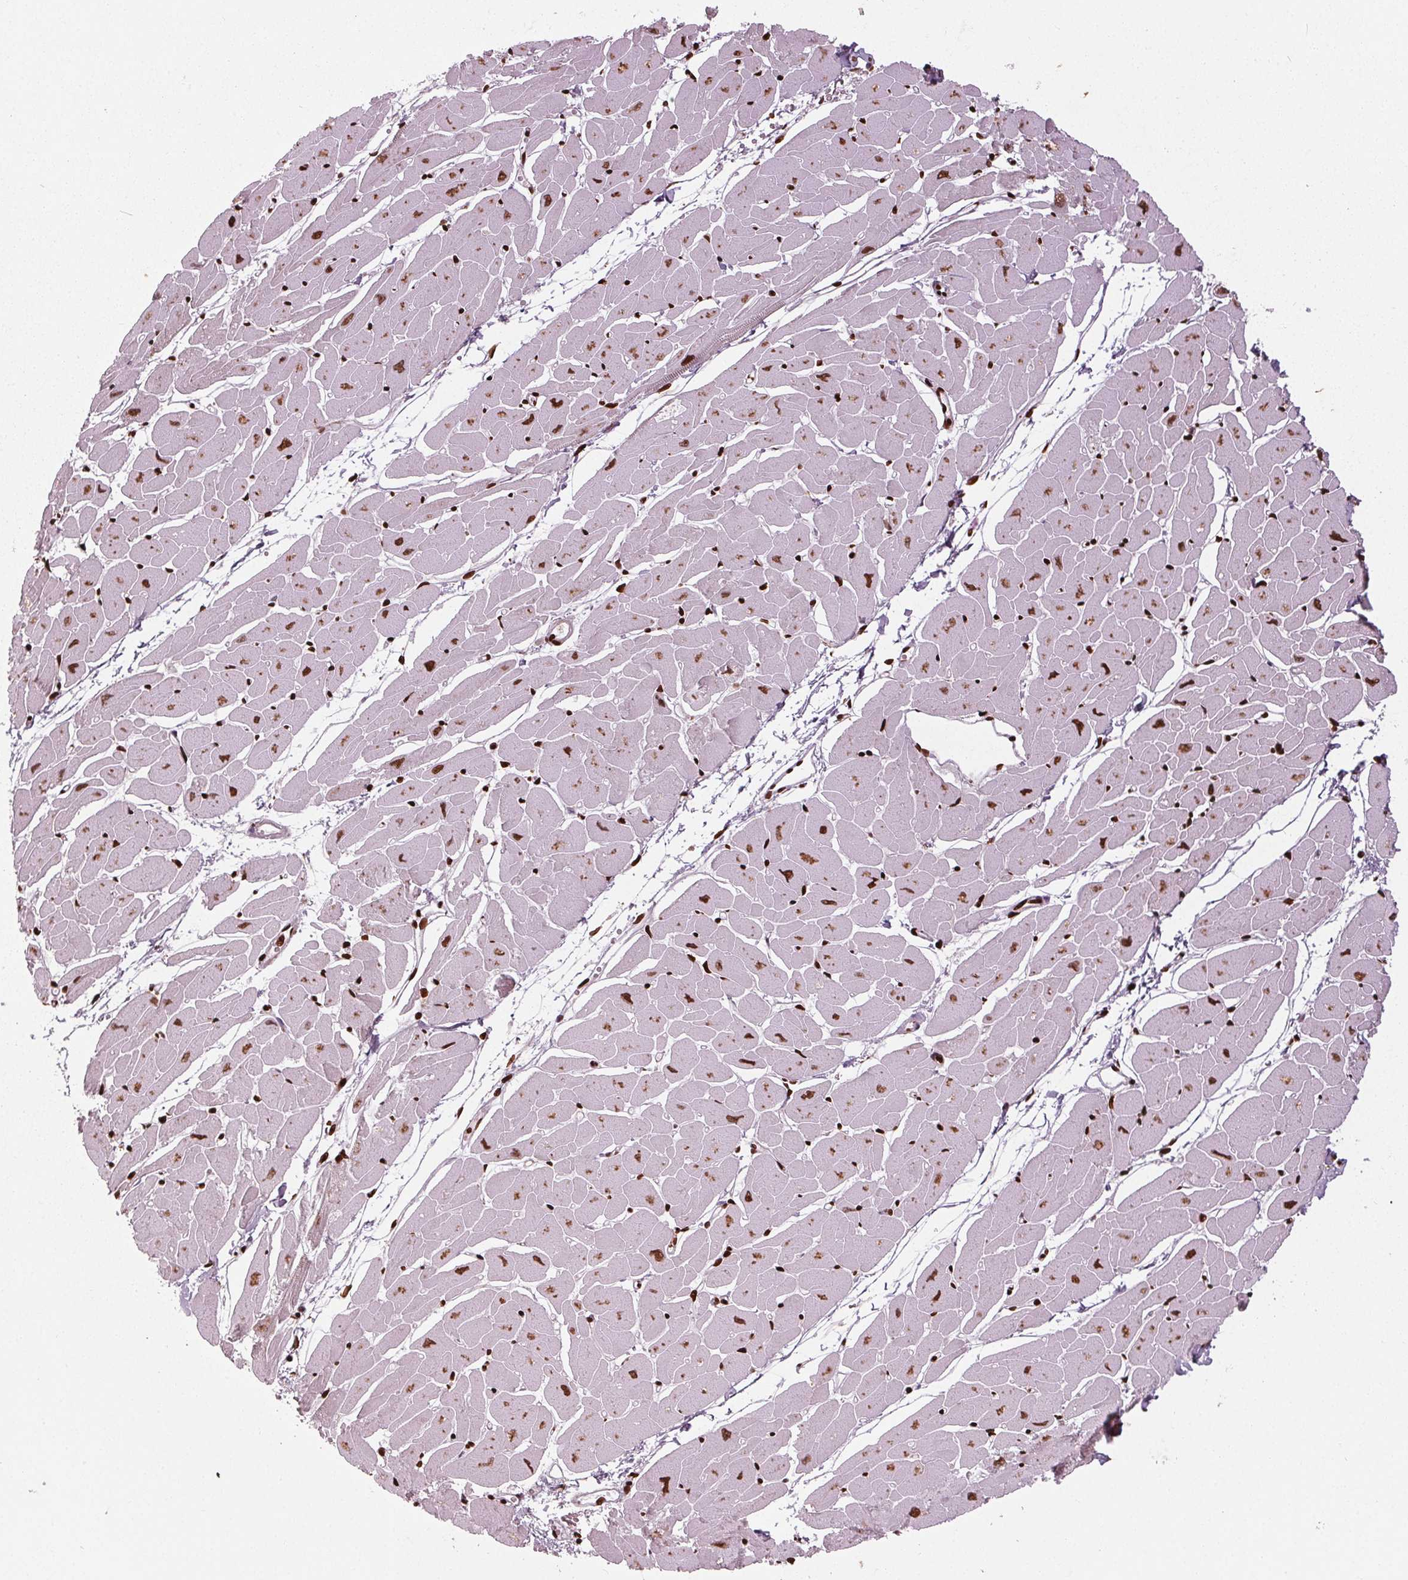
{"staining": {"intensity": "strong", "quantity": ">75%", "location": "nuclear"}, "tissue": "heart muscle", "cell_type": "Cardiomyocytes", "image_type": "normal", "snomed": [{"axis": "morphology", "description": "Normal tissue, NOS"}, {"axis": "topography", "description": "Heart"}], "caption": "This is an image of immunohistochemistry (IHC) staining of benign heart muscle, which shows strong positivity in the nuclear of cardiomyocytes.", "gene": "BRD4", "patient": {"sex": "male", "age": 57}}